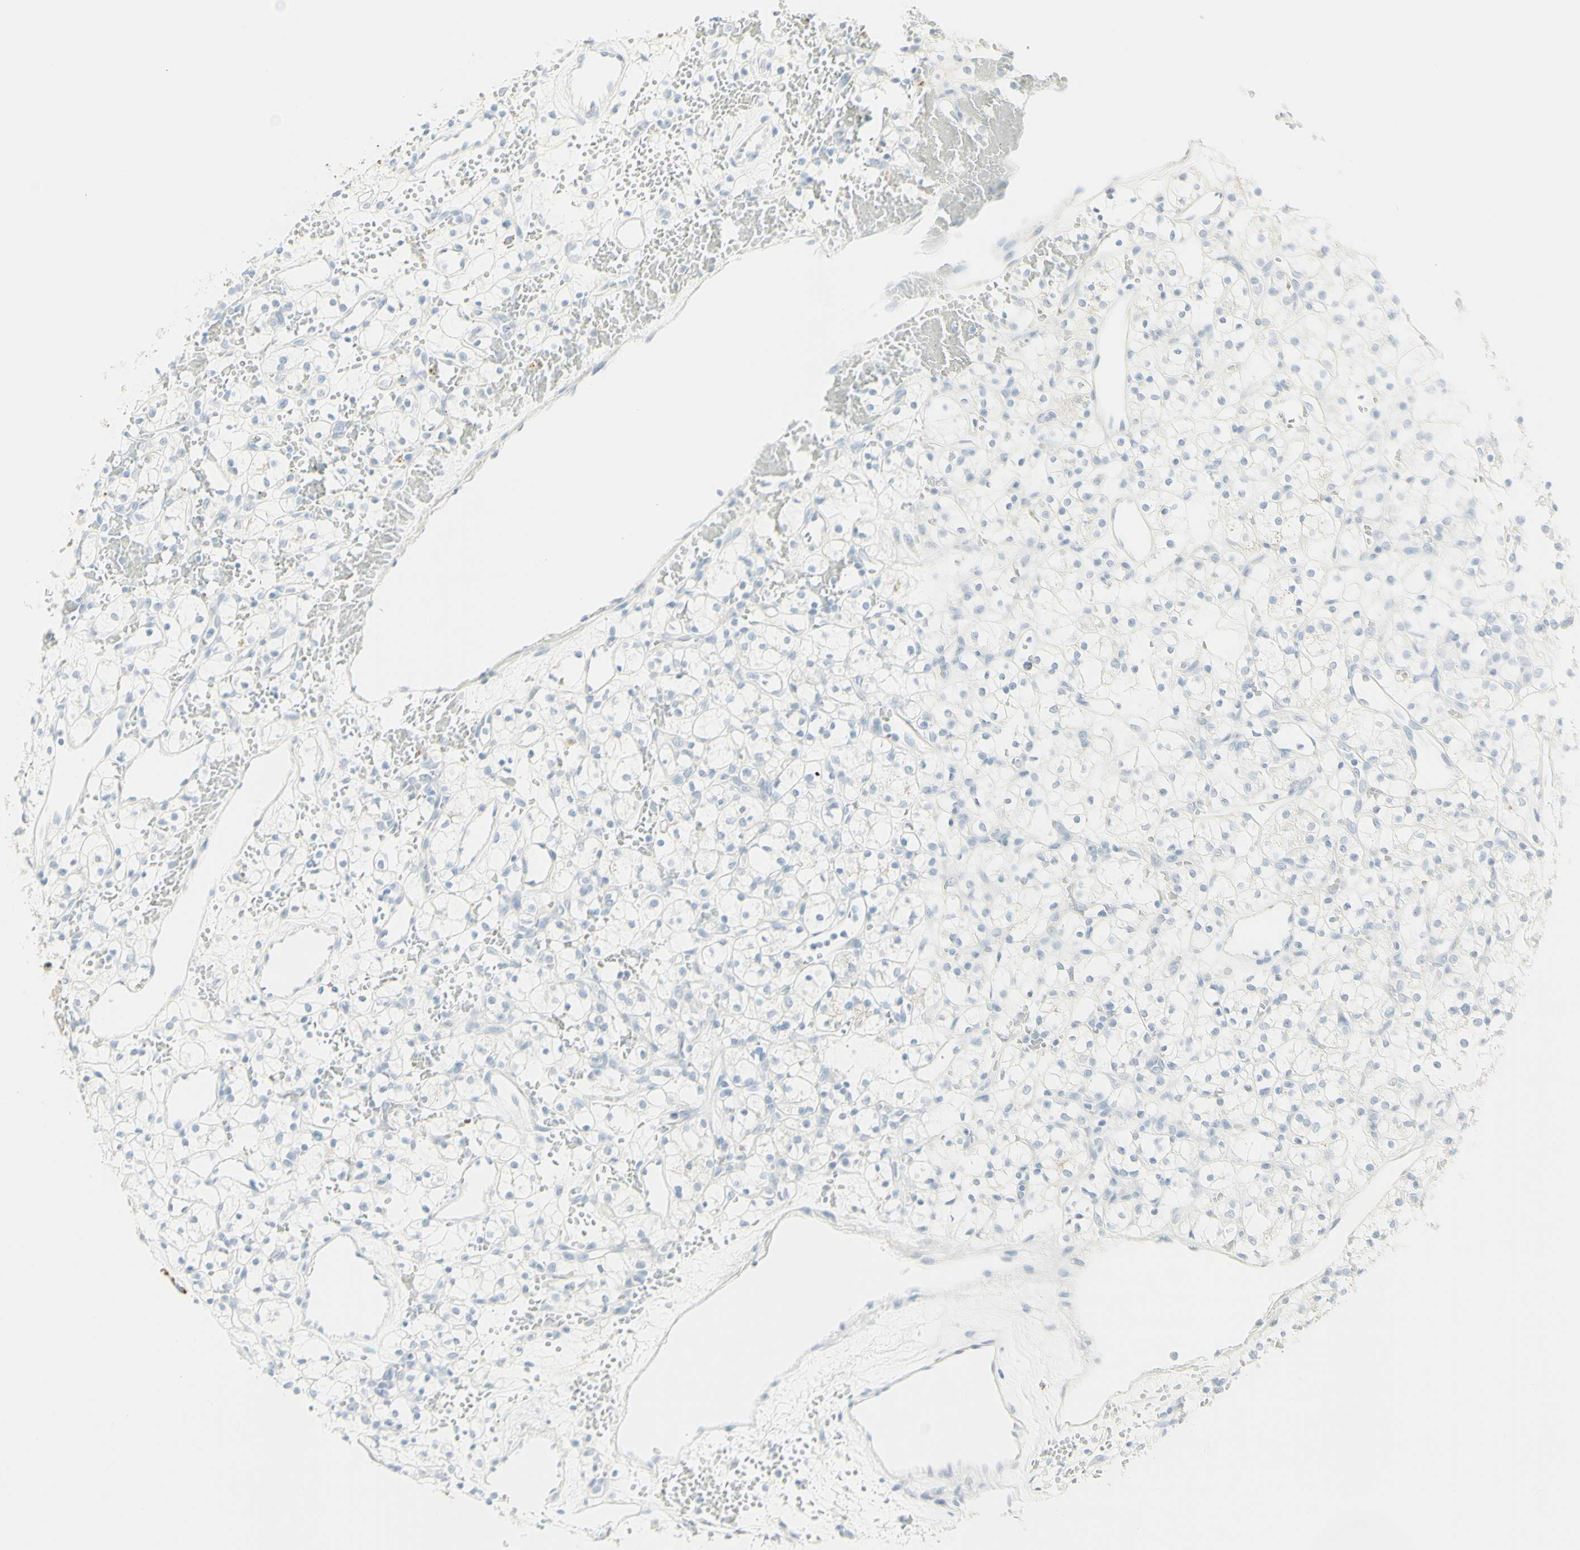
{"staining": {"intensity": "negative", "quantity": "none", "location": "none"}, "tissue": "renal cancer", "cell_type": "Tumor cells", "image_type": "cancer", "snomed": [{"axis": "morphology", "description": "Adenocarcinoma, NOS"}, {"axis": "topography", "description": "Kidney"}], "caption": "This is an immunohistochemistry (IHC) histopathology image of human renal cancer. There is no staining in tumor cells.", "gene": "MDK", "patient": {"sex": "female", "age": 60}}